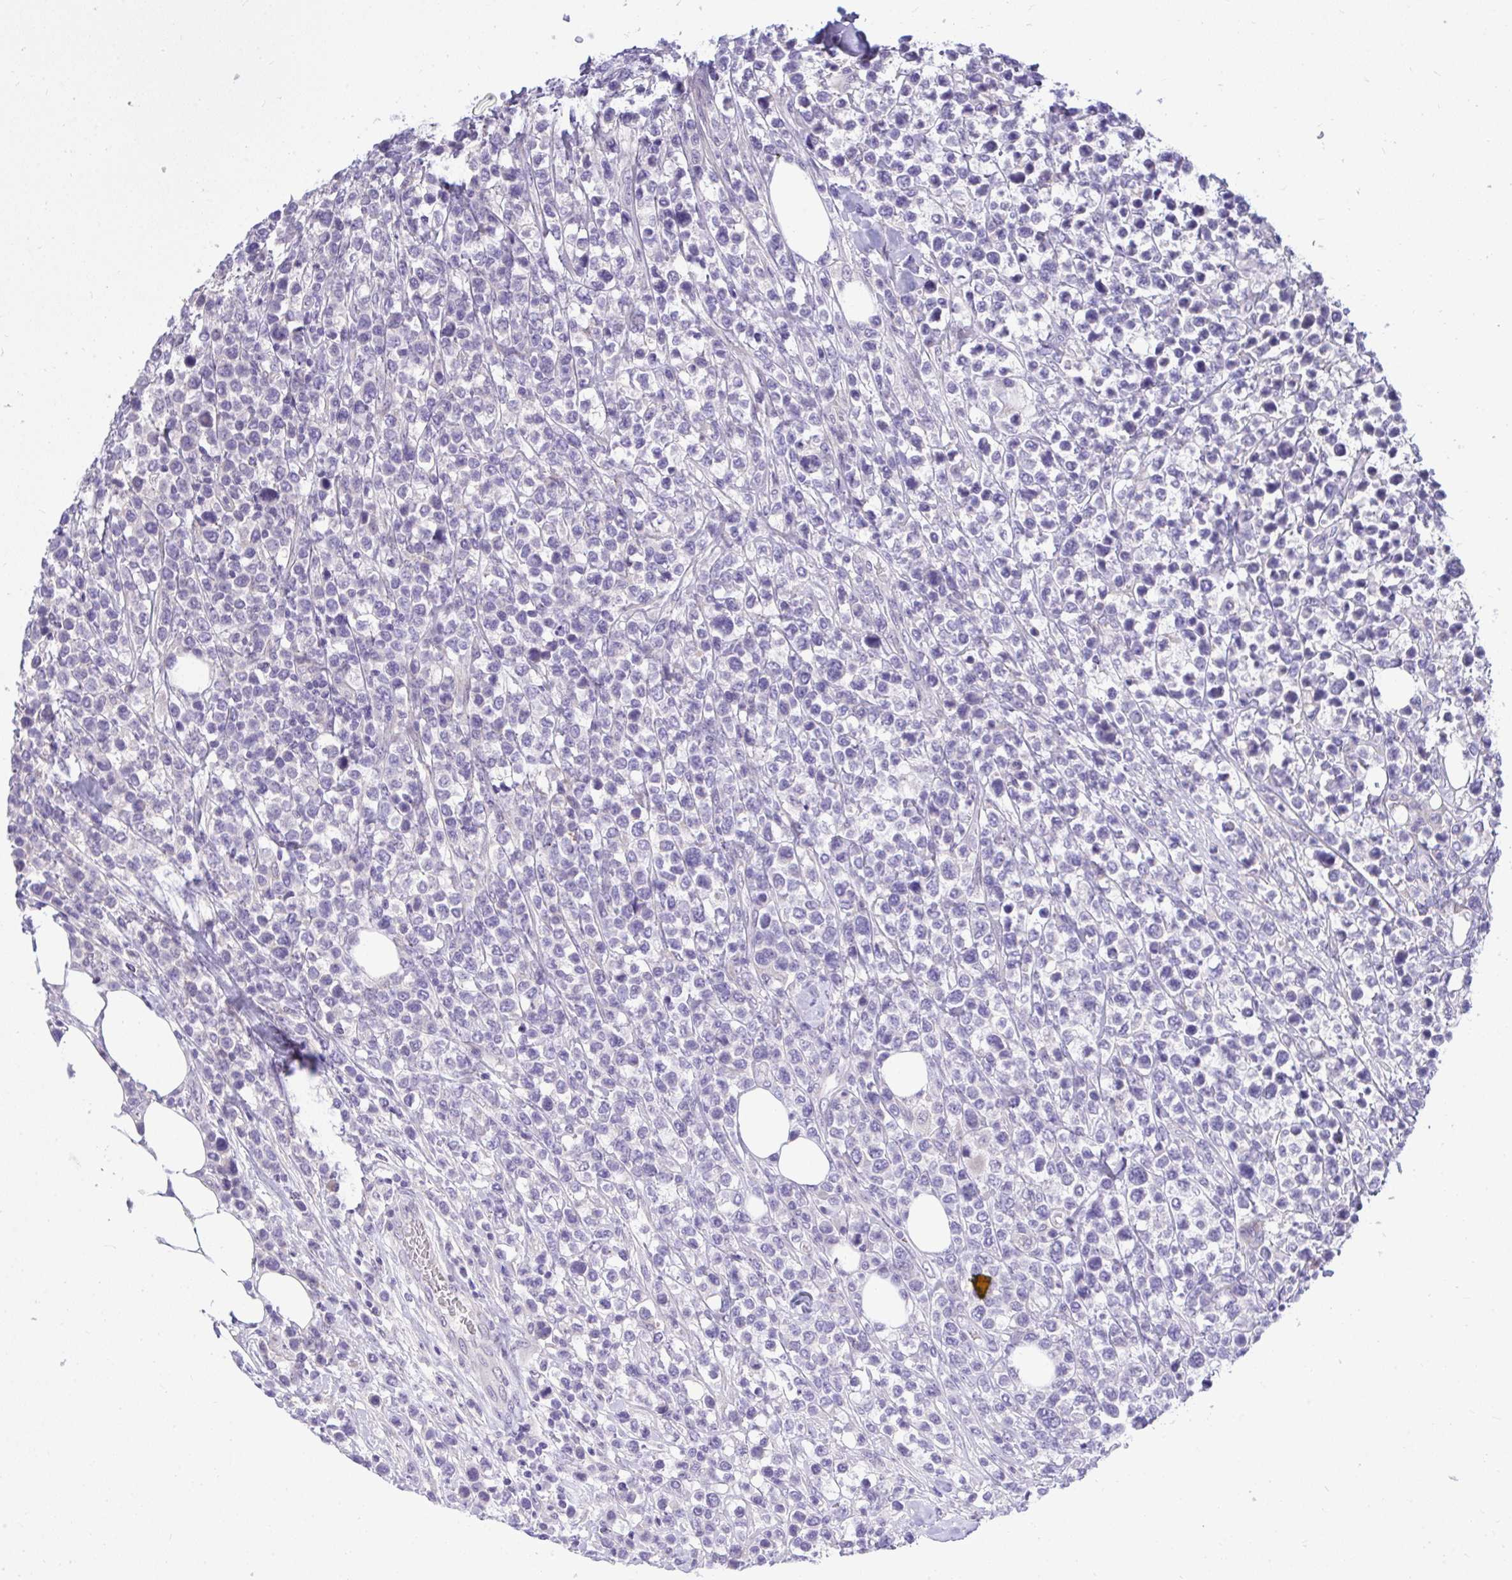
{"staining": {"intensity": "negative", "quantity": "none", "location": "none"}, "tissue": "lymphoma", "cell_type": "Tumor cells", "image_type": "cancer", "snomed": [{"axis": "morphology", "description": "Malignant lymphoma, non-Hodgkin's type, High grade"}, {"axis": "topography", "description": "Soft tissue"}], "caption": "Tumor cells show no significant protein expression in lymphoma.", "gene": "HMBOX1", "patient": {"sex": "female", "age": 56}}